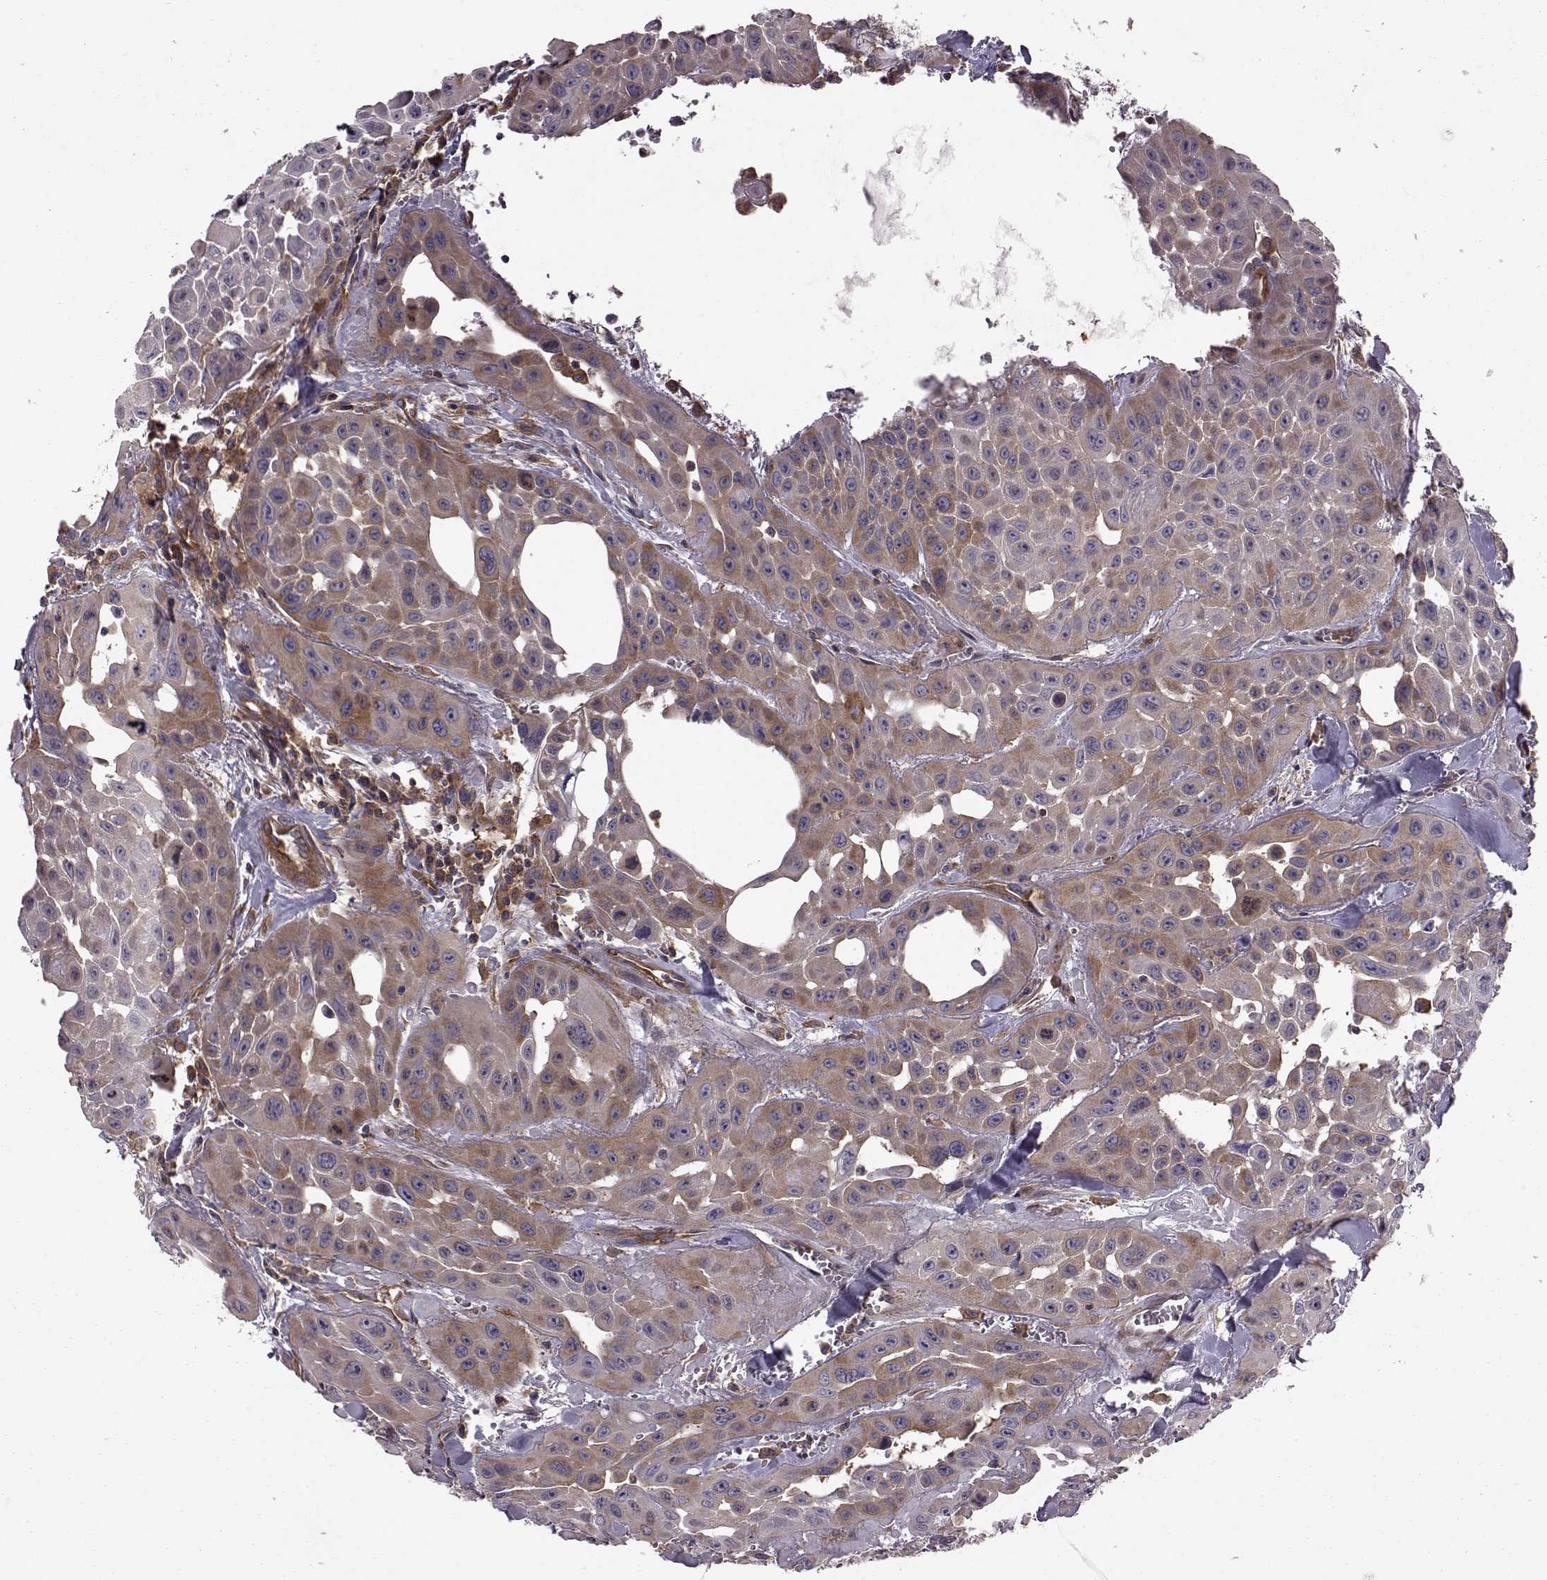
{"staining": {"intensity": "moderate", "quantity": "25%-75%", "location": "cytoplasmic/membranous"}, "tissue": "head and neck cancer", "cell_type": "Tumor cells", "image_type": "cancer", "snomed": [{"axis": "morphology", "description": "Adenocarcinoma, NOS"}, {"axis": "topography", "description": "Head-Neck"}], "caption": "This is a micrograph of IHC staining of adenocarcinoma (head and neck), which shows moderate staining in the cytoplasmic/membranous of tumor cells.", "gene": "RABGAP1", "patient": {"sex": "male", "age": 73}}